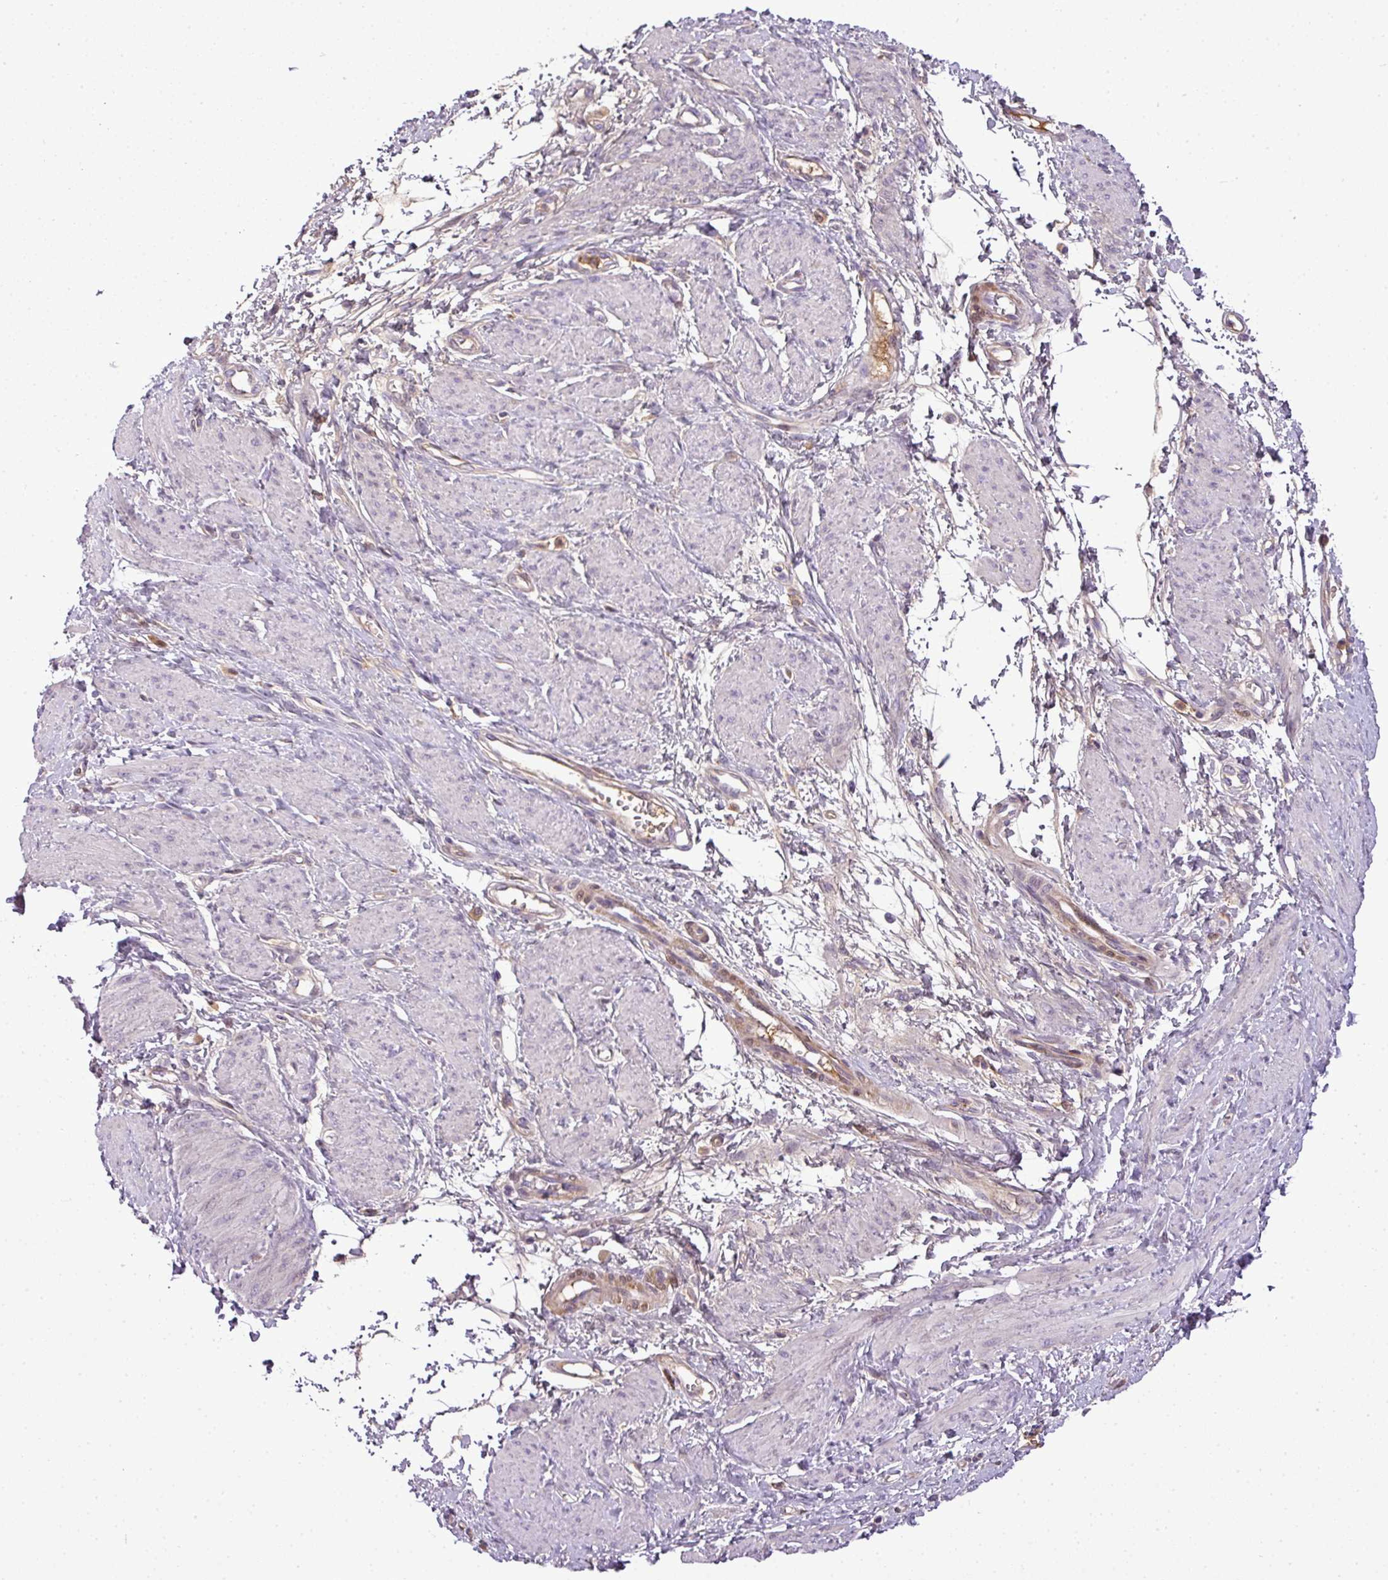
{"staining": {"intensity": "negative", "quantity": "none", "location": "none"}, "tissue": "smooth muscle", "cell_type": "Smooth muscle cells", "image_type": "normal", "snomed": [{"axis": "morphology", "description": "Normal tissue, NOS"}, {"axis": "topography", "description": "Smooth muscle"}, {"axis": "topography", "description": "Uterus"}], "caption": "Immunohistochemistry (IHC) image of unremarkable smooth muscle stained for a protein (brown), which displays no expression in smooth muscle cells.", "gene": "C4A", "patient": {"sex": "female", "age": 39}}